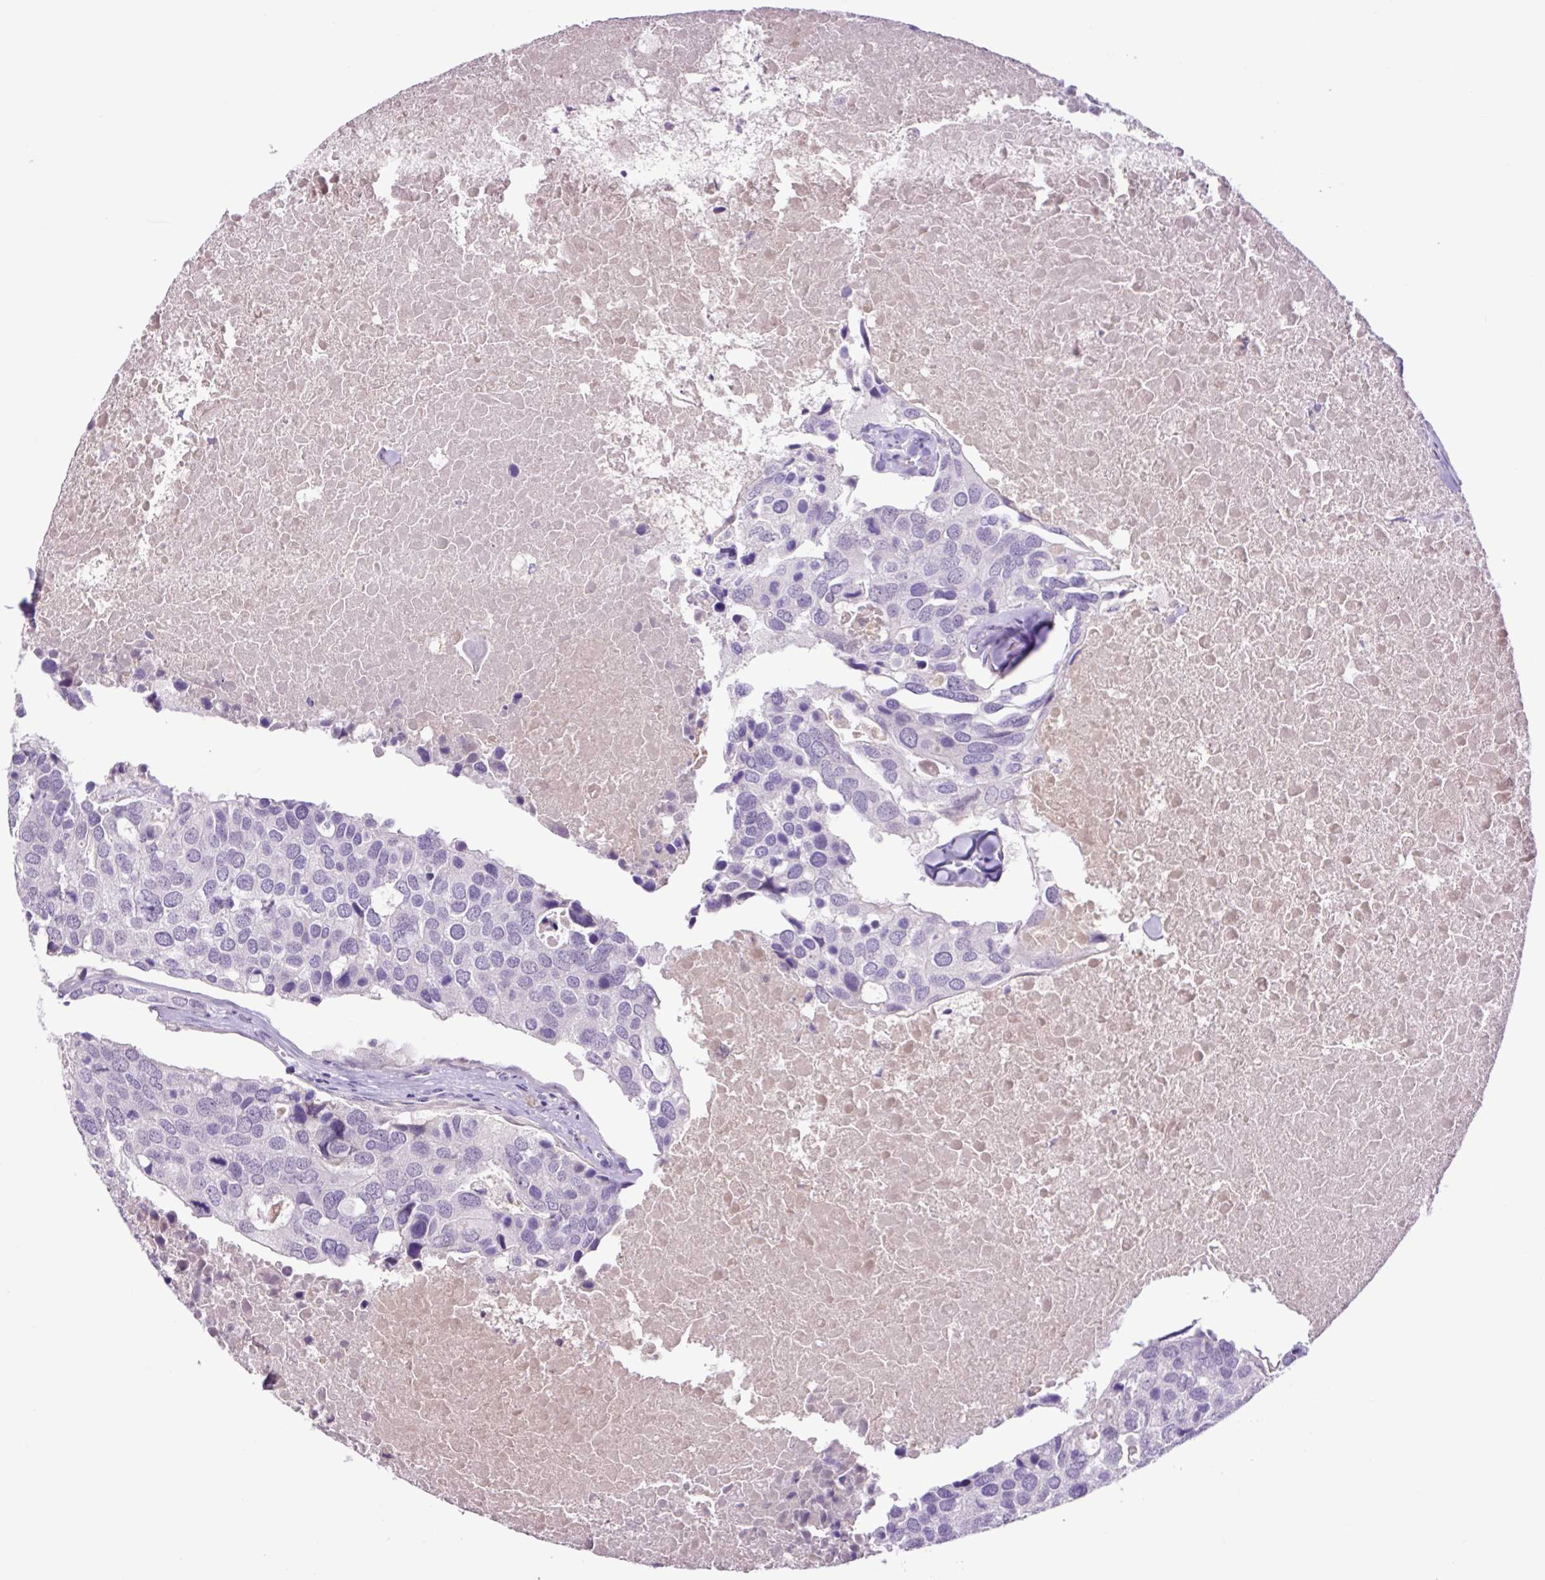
{"staining": {"intensity": "negative", "quantity": "none", "location": "none"}, "tissue": "breast cancer", "cell_type": "Tumor cells", "image_type": "cancer", "snomed": [{"axis": "morphology", "description": "Duct carcinoma"}, {"axis": "topography", "description": "Breast"}], "caption": "Protein analysis of invasive ductal carcinoma (breast) exhibits no significant positivity in tumor cells. (DAB immunohistochemistry (IHC) visualized using brightfield microscopy, high magnification).", "gene": "MFSD3", "patient": {"sex": "female", "age": 83}}